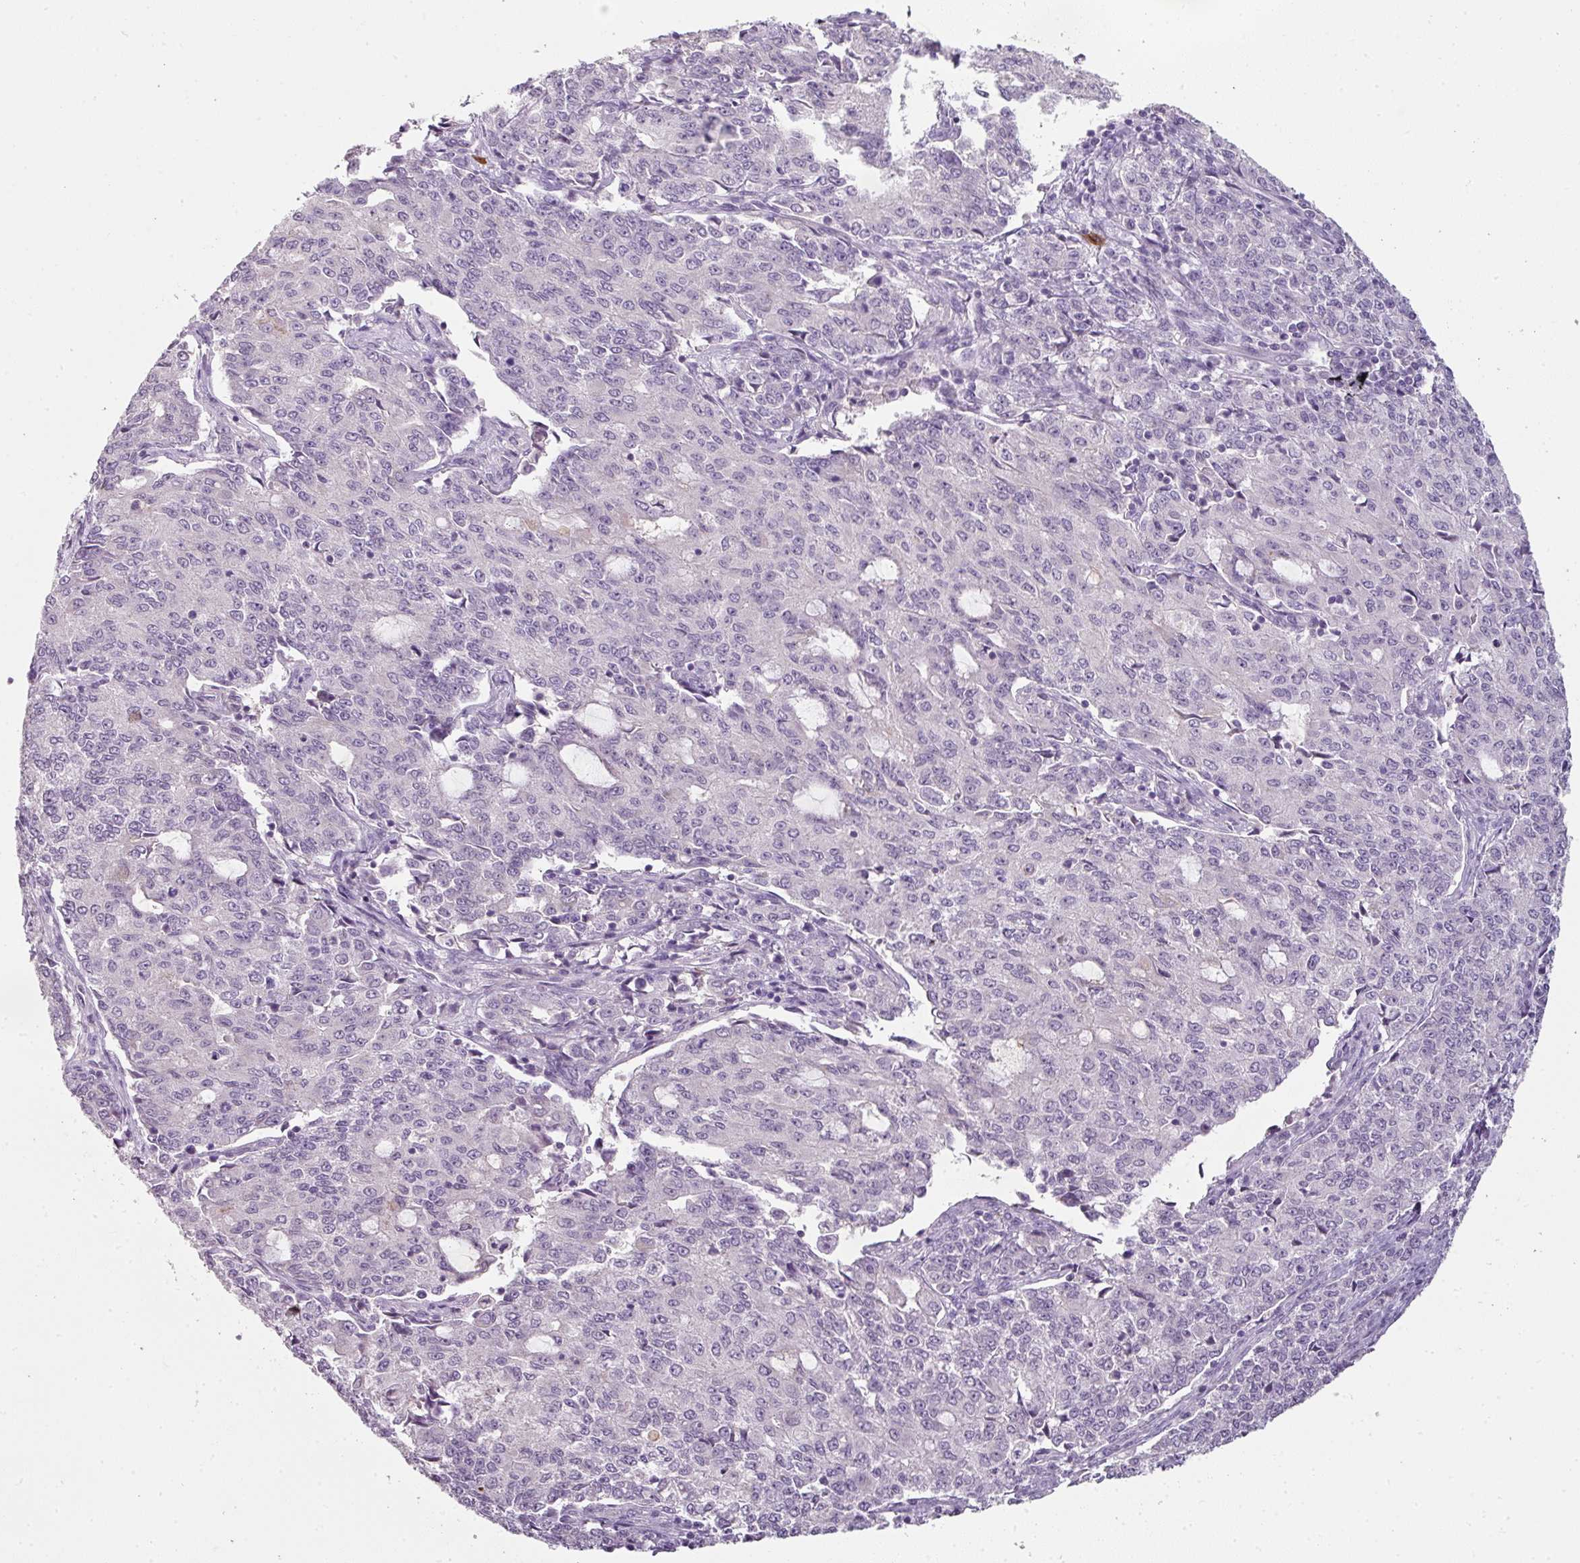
{"staining": {"intensity": "negative", "quantity": "none", "location": "none"}, "tissue": "endometrial cancer", "cell_type": "Tumor cells", "image_type": "cancer", "snomed": [{"axis": "morphology", "description": "Adenocarcinoma, NOS"}, {"axis": "topography", "description": "Endometrium"}], "caption": "Human endometrial cancer stained for a protein using immunohistochemistry shows no expression in tumor cells.", "gene": "FHAD1", "patient": {"sex": "female", "age": 50}}